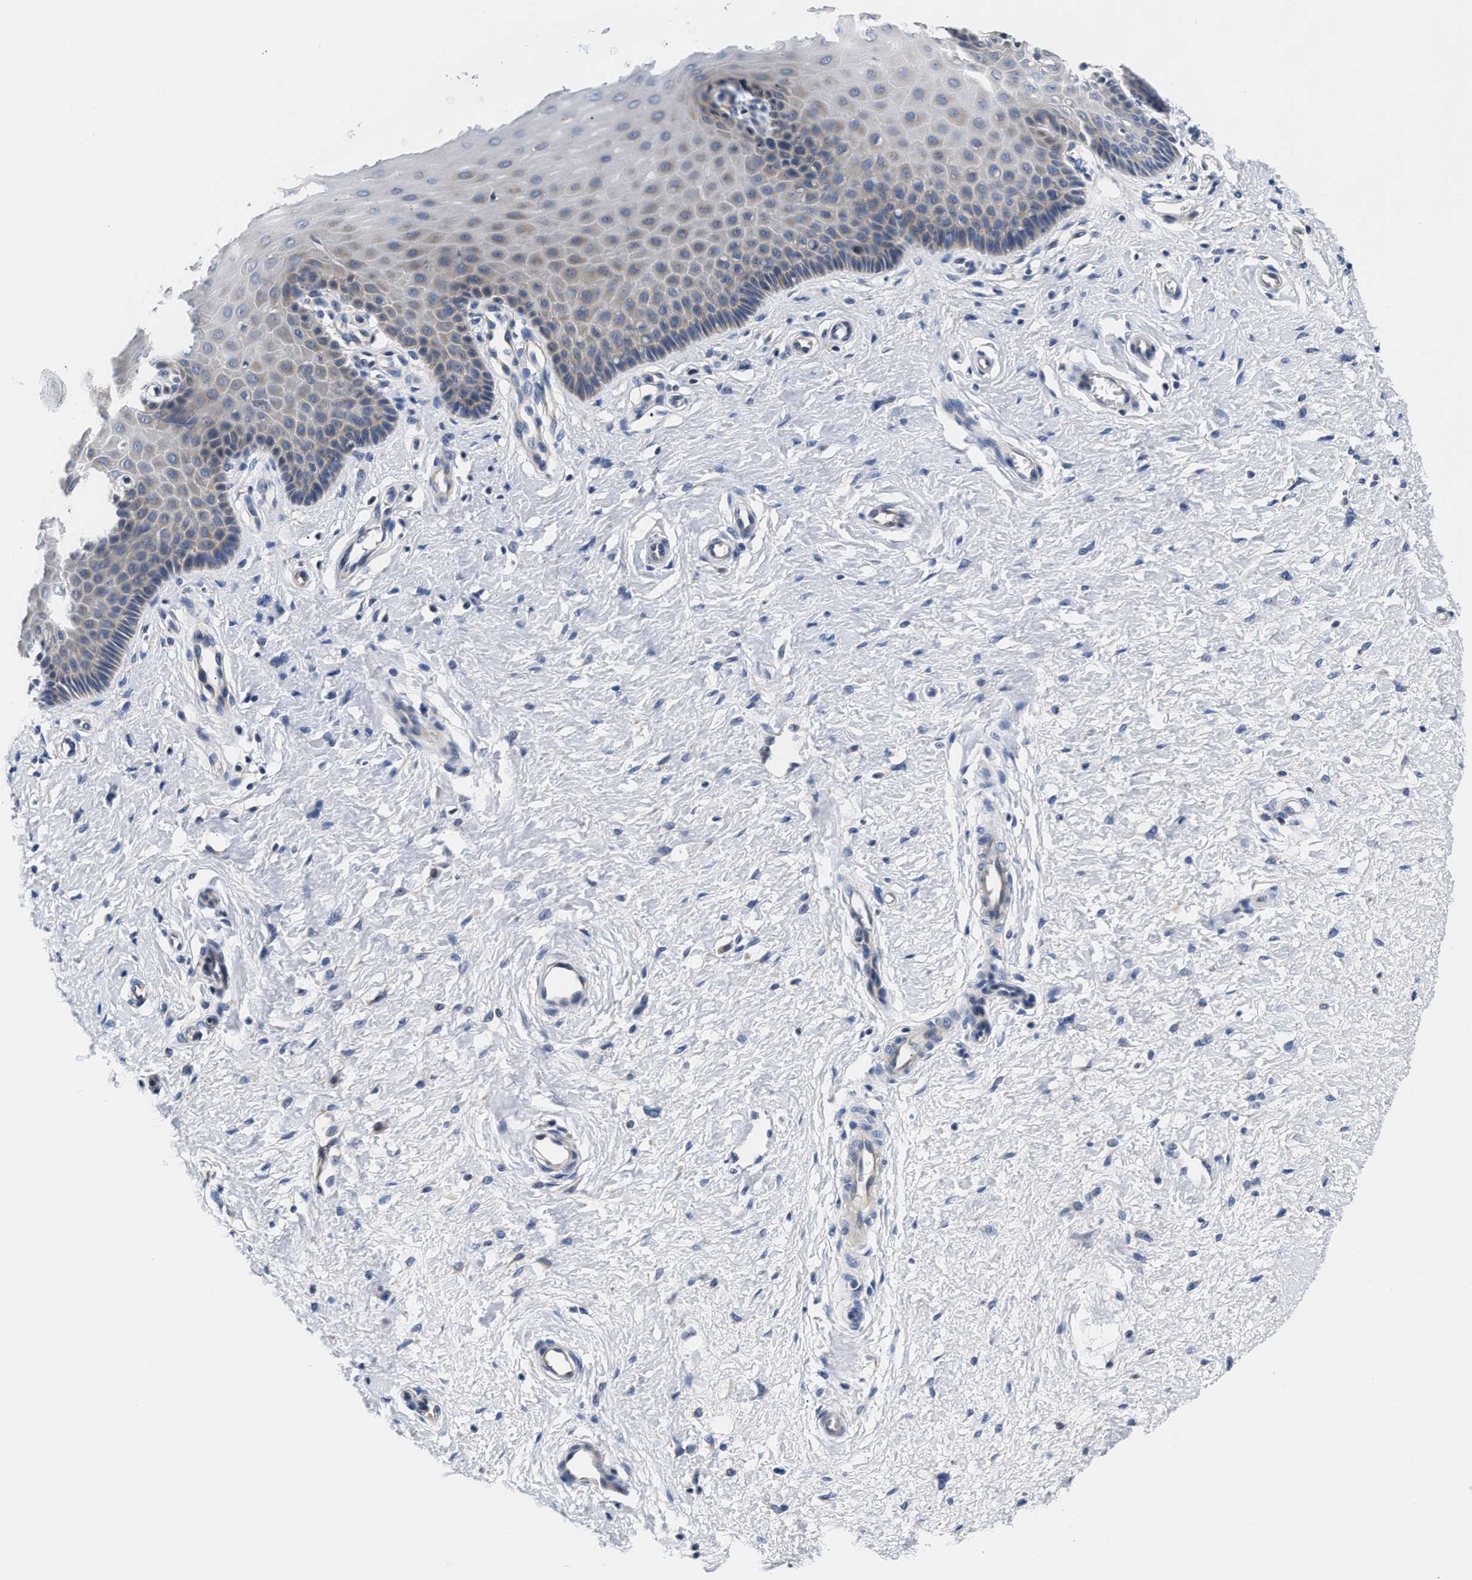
{"staining": {"intensity": "negative", "quantity": "none", "location": "none"}, "tissue": "cervix", "cell_type": "Squamous epithelial cells", "image_type": "normal", "snomed": [{"axis": "morphology", "description": "Normal tissue, NOS"}, {"axis": "topography", "description": "Cervix"}], "caption": "Immunohistochemical staining of benign cervix demonstrates no significant positivity in squamous epithelial cells. (Stains: DAB (3,3'-diaminobenzidine) IHC with hematoxylin counter stain, Microscopy: brightfield microscopy at high magnification).", "gene": "FAM185A", "patient": {"sex": "female", "age": 55}}